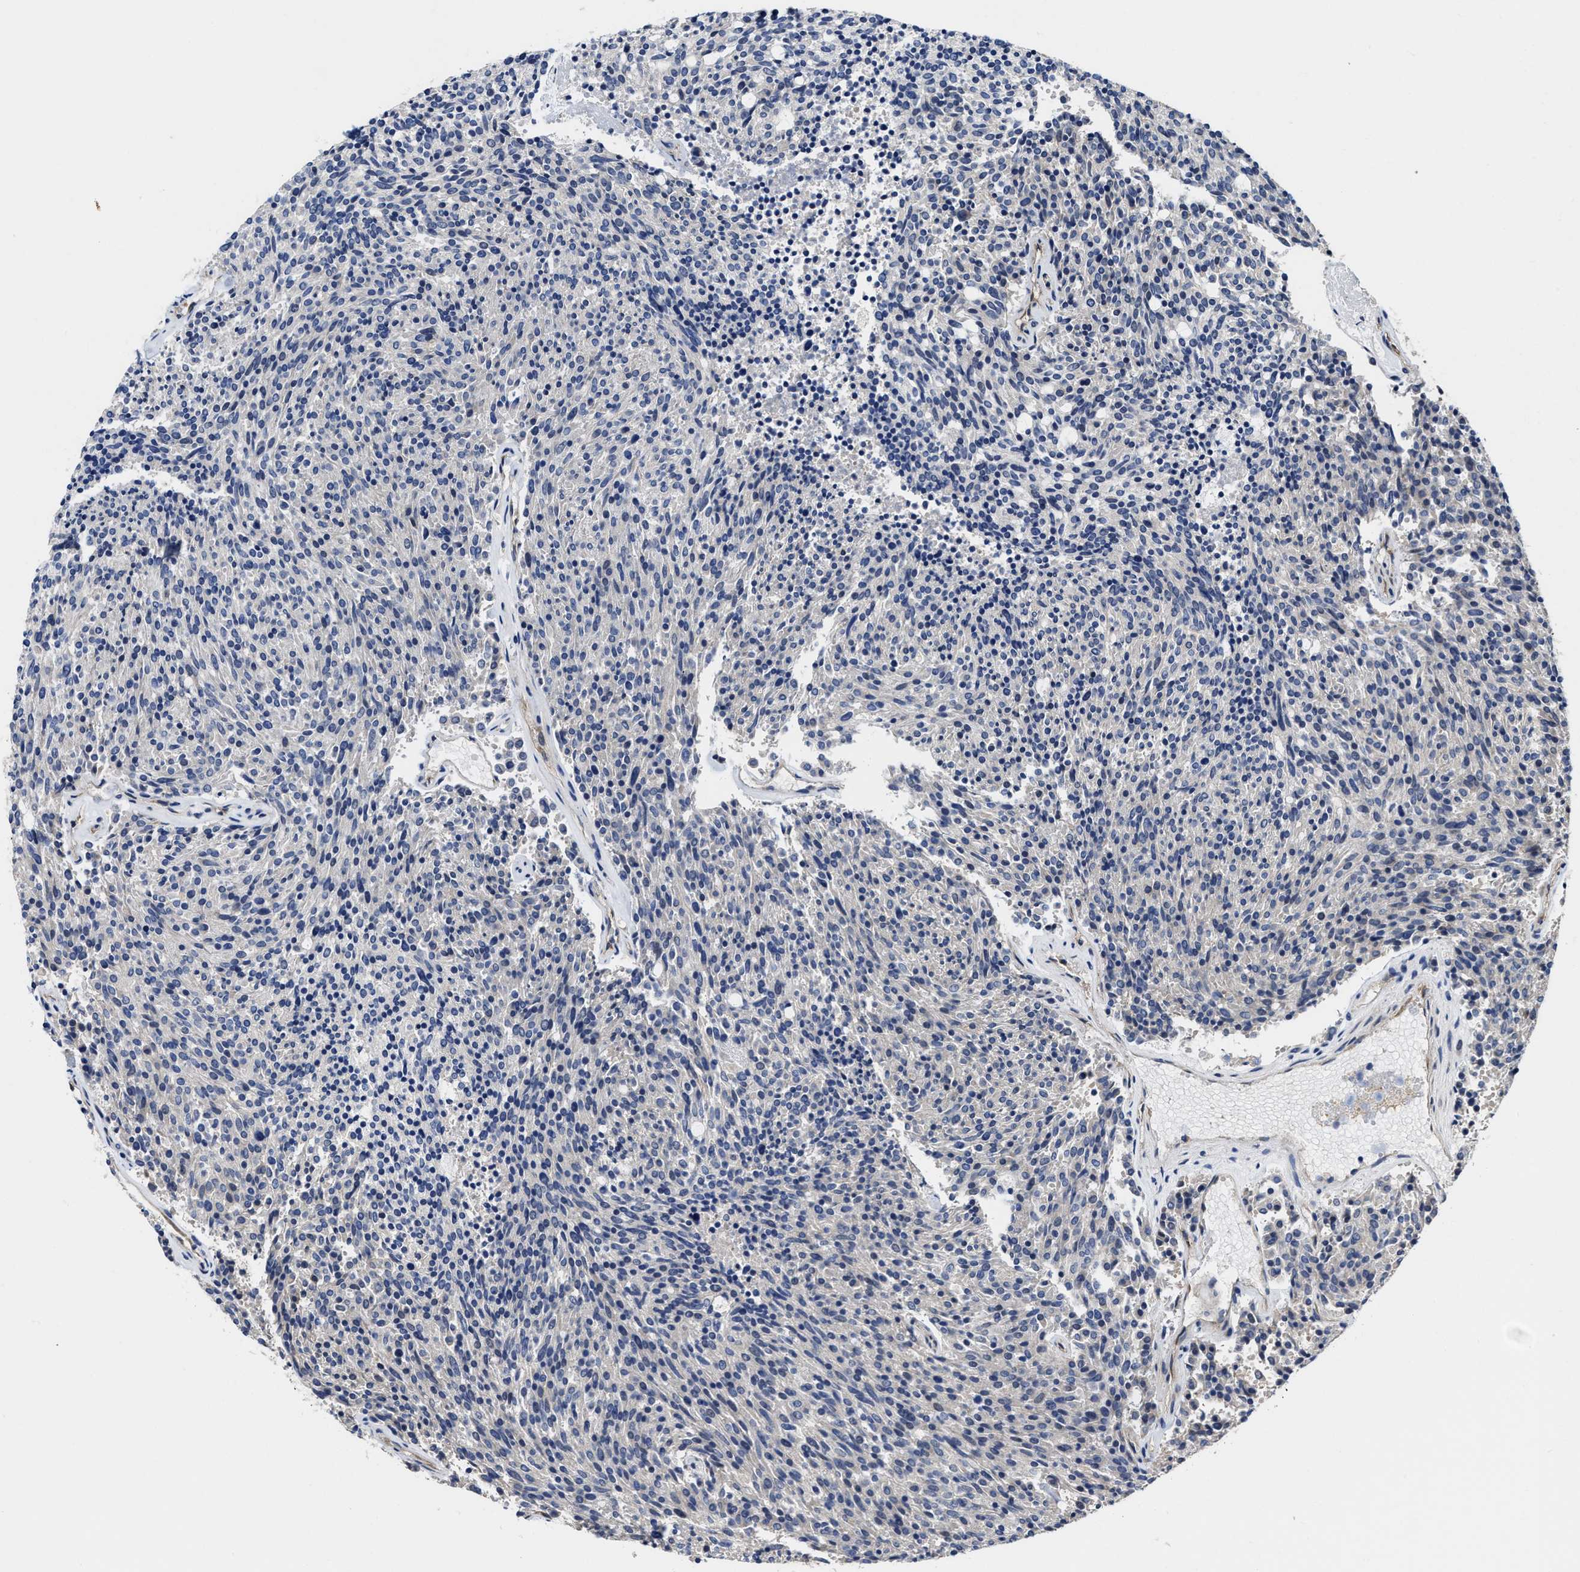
{"staining": {"intensity": "negative", "quantity": "none", "location": "none"}, "tissue": "carcinoid", "cell_type": "Tumor cells", "image_type": "cancer", "snomed": [{"axis": "morphology", "description": "Carcinoid, malignant, NOS"}, {"axis": "topography", "description": "Pancreas"}], "caption": "A high-resolution histopathology image shows immunohistochemistry (IHC) staining of carcinoid, which exhibits no significant expression in tumor cells.", "gene": "TRAF6", "patient": {"sex": "female", "age": 54}}